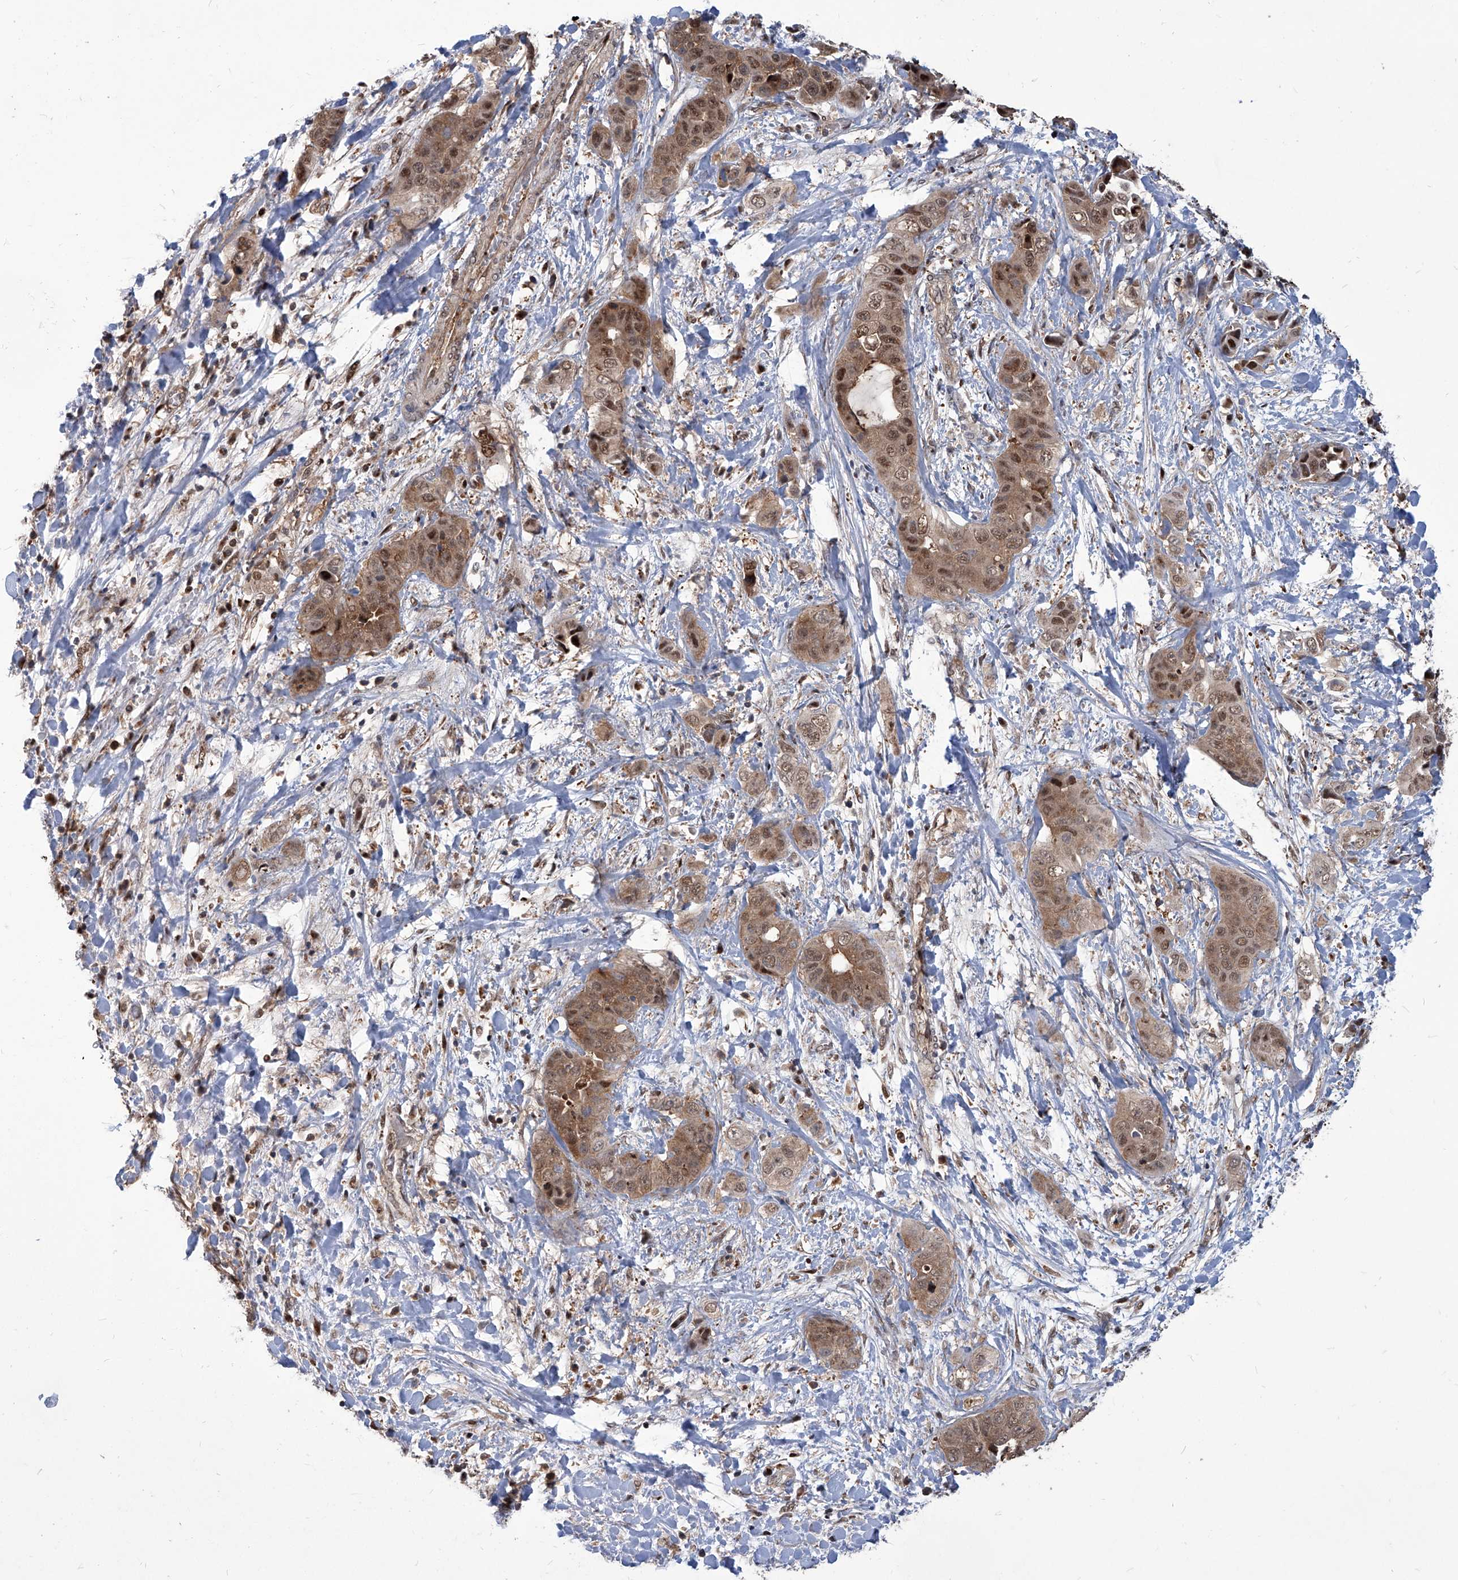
{"staining": {"intensity": "moderate", "quantity": "25%-75%", "location": "cytoplasmic/membranous,nuclear"}, "tissue": "liver cancer", "cell_type": "Tumor cells", "image_type": "cancer", "snomed": [{"axis": "morphology", "description": "Cholangiocarcinoma"}, {"axis": "topography", "description": "Liver"}], "caption": "Liver cholangiocarcinoma stained for a protein (brown) exhibits moderate cytoplasmic/membranous and nuclear positive expression in approximately 25%-75% of tumor cells.", "gene": "PSMB1", "patient": {"sex": "female", "age": 52}}